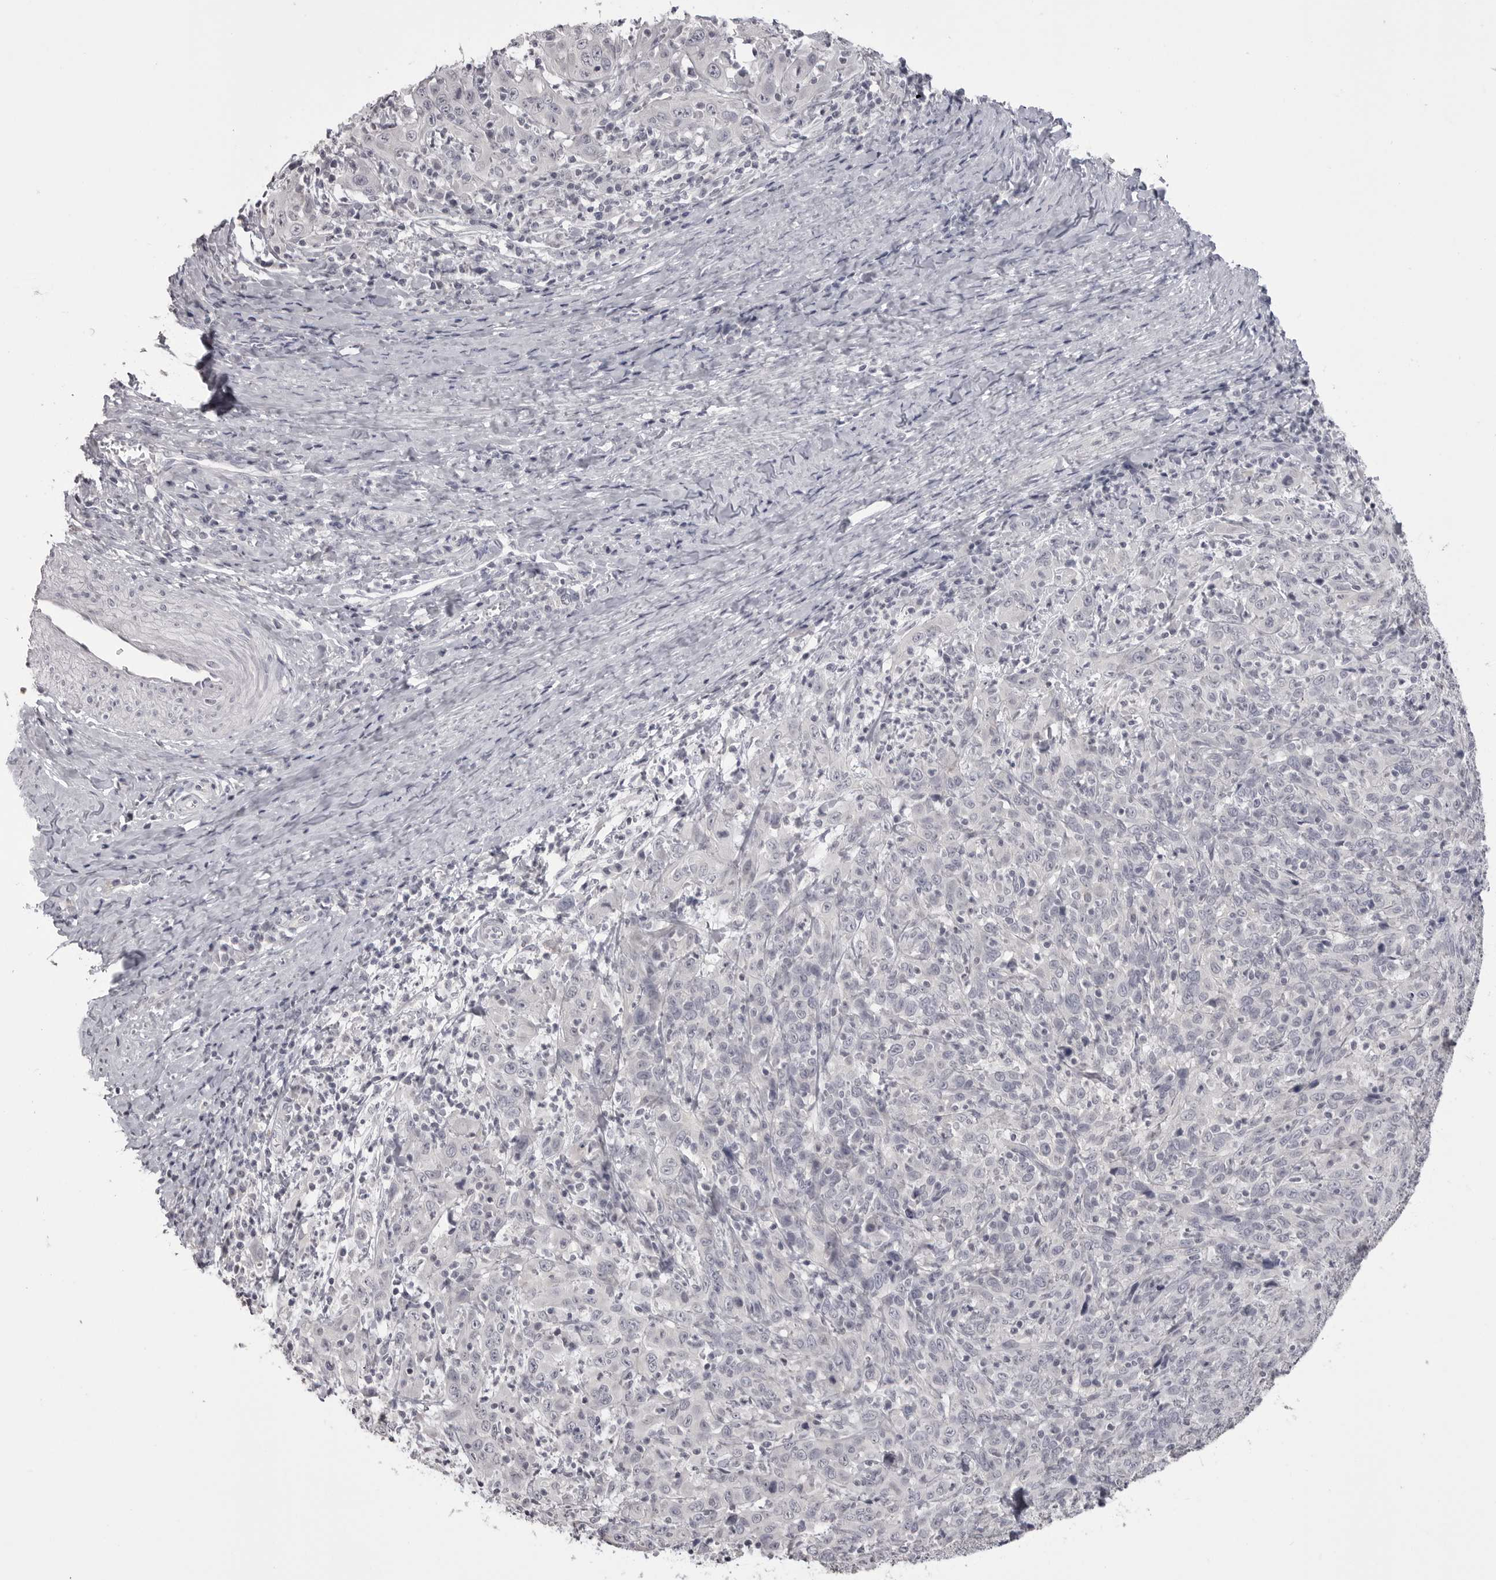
{"staining": {"intensity": "negative", "quantity": "none", "location": "none"}, "tissue": "cervical cancer", "cell_type": "Tumor cells", "image_type": "cancer", "snomed": [{"axis": "morphology", "description": "Squamous cell carcinoma, NOS"}, {"axis": "topography", "description": "Cervix"}], "caption": "Tumor cells are negative for protein expression in human cervical squamous cell carcinoma.", "gene": "GPN2", "patient": {"sex": "female", "age": 46}}